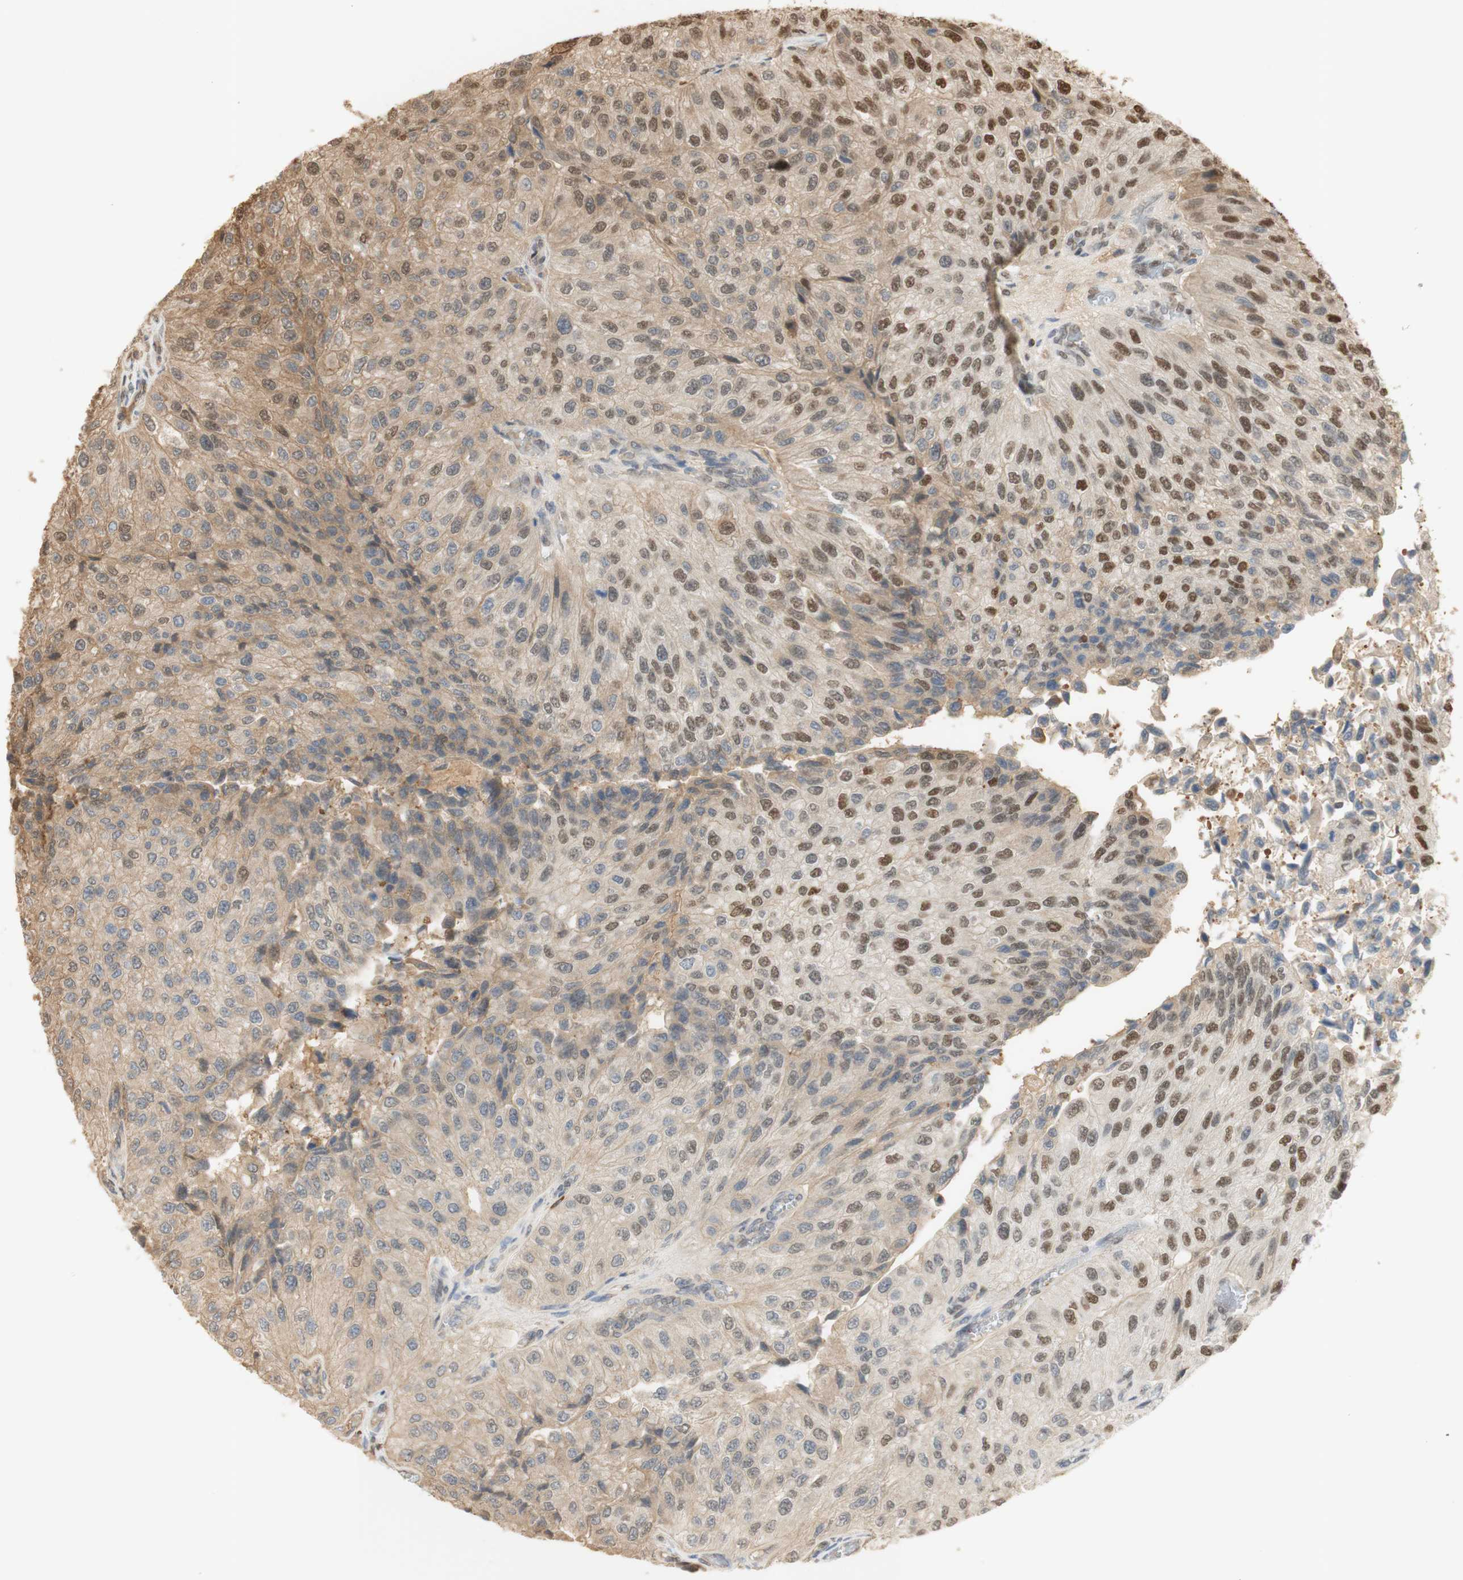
{"staining": {"intensity": "moderate", "quantity": "<25%", "location": "cytoplasmic/membranous,nuclear"}, "tissue": "urothelial cancer", "cell_type": "Tumor cells", "image_type": "cancer", "snomed": [{"axis": "morphology", "description": "Urothelial carcinoma, High grade"}, {"axis": "topography", "description": "Kidney"}, {"axis": "topography", "description": "Urinary bladder"}], "caption": "About <25% of tumor cells in human urothelial cancer display moderate cytoplasmic/membranous and nuclear protein staining as visualized by brown immunohistochemical staining.", "gene": "NAP1L4", "patient": {"sex": "male", "age": 77}}